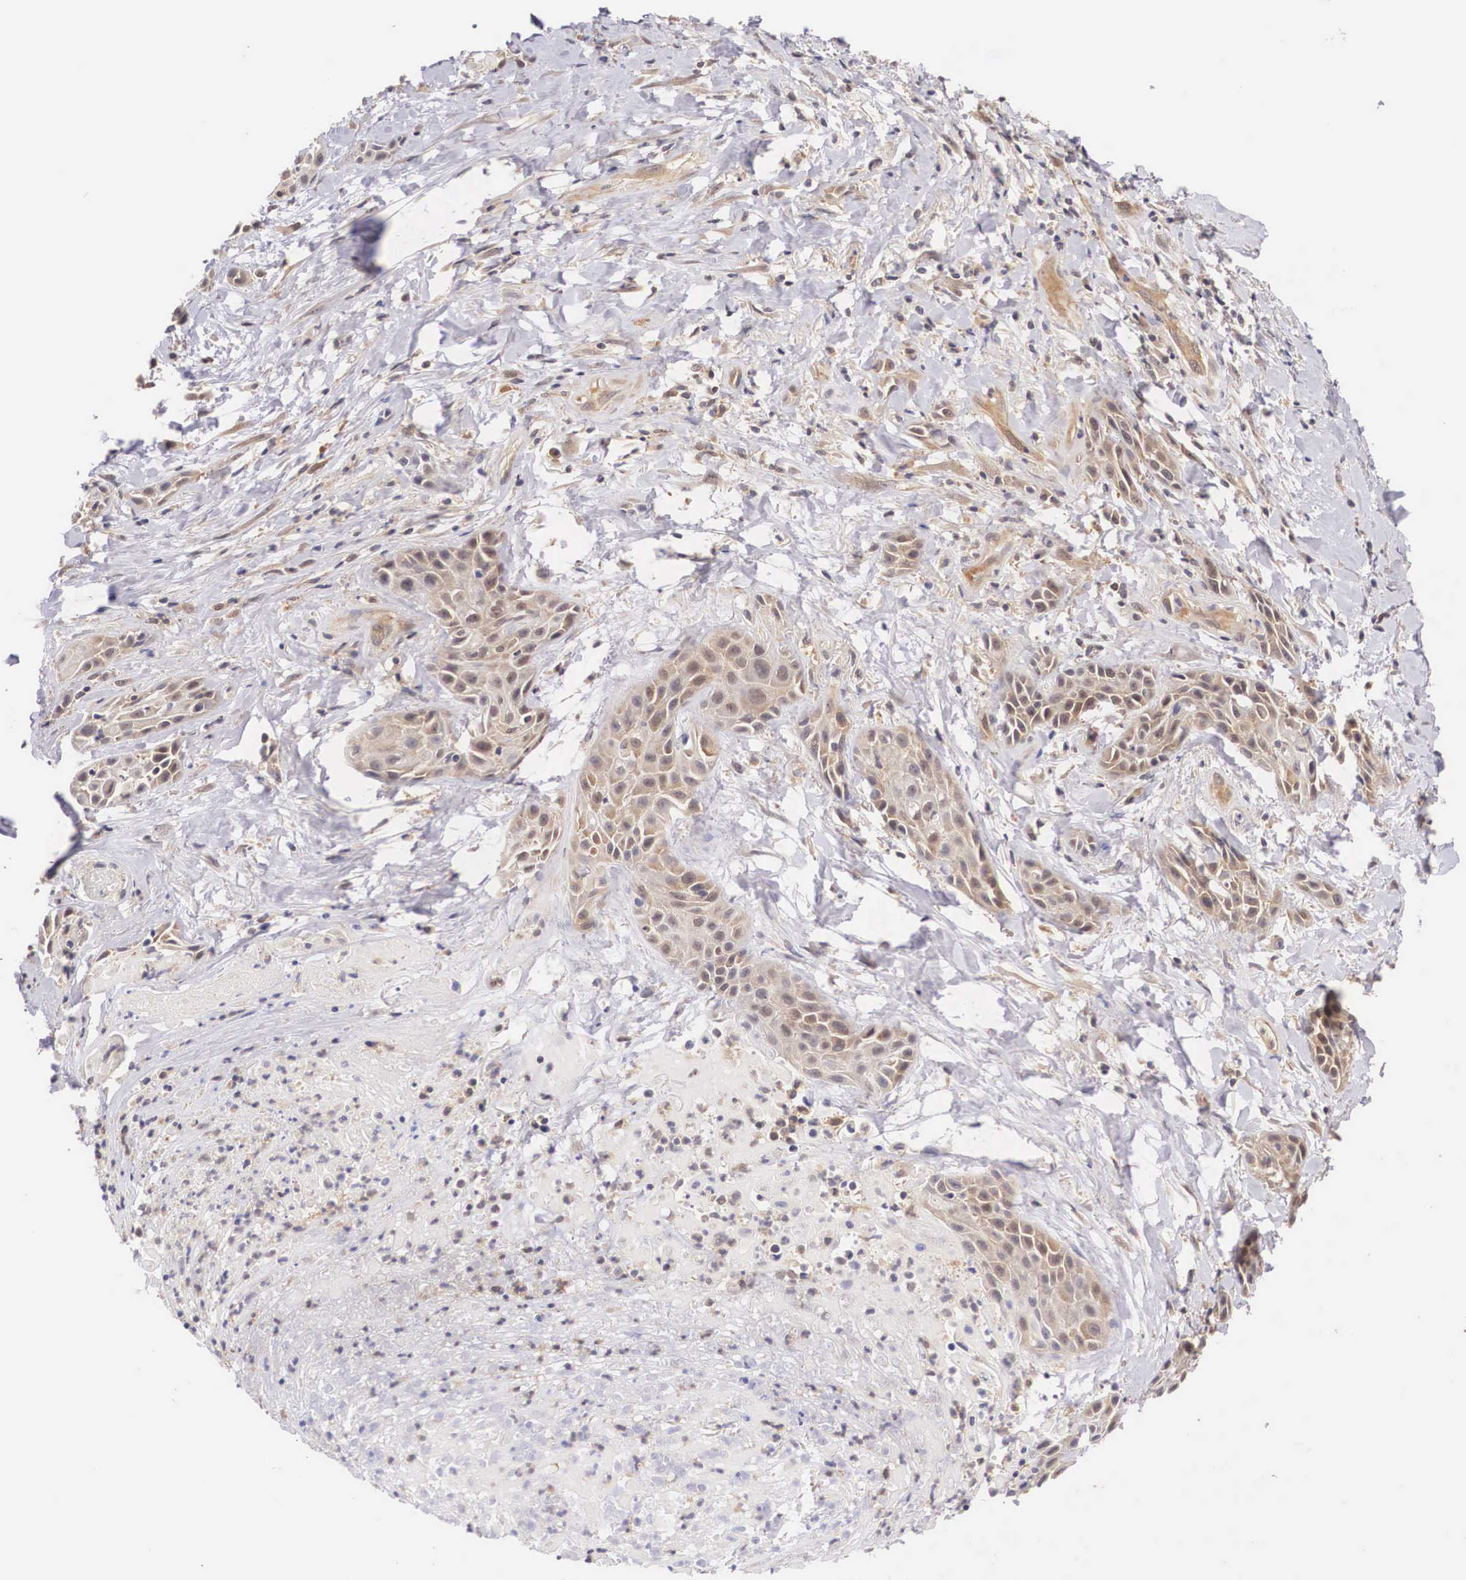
{"staining": {"intensity": "moderate", "quantity": ">75%", "location": "cytoplasmic/membranous"}, "tissue": "skin cancer", "cell_type": "Tumor cells", "image_type": "cancer", "snomed": [{"axis": "morphology", "description": "Squamous cell carcinoma, NOS"}, {"axis": "topography", "description": "Skin"}, {"axis": "topography", "description": "Anal"}], "caption": "High-magnification brightfield microscopy of squamous cell carcinoma (skin) stained with DAB (brown) and counterstained with hematoxylin (blue). tumor cells exhibit moderate cytoplasmic/membranous staining is present in approximately>75% of cells.", "gene": "IGBP1", "patient": {"sex": "male", "age": 64}}